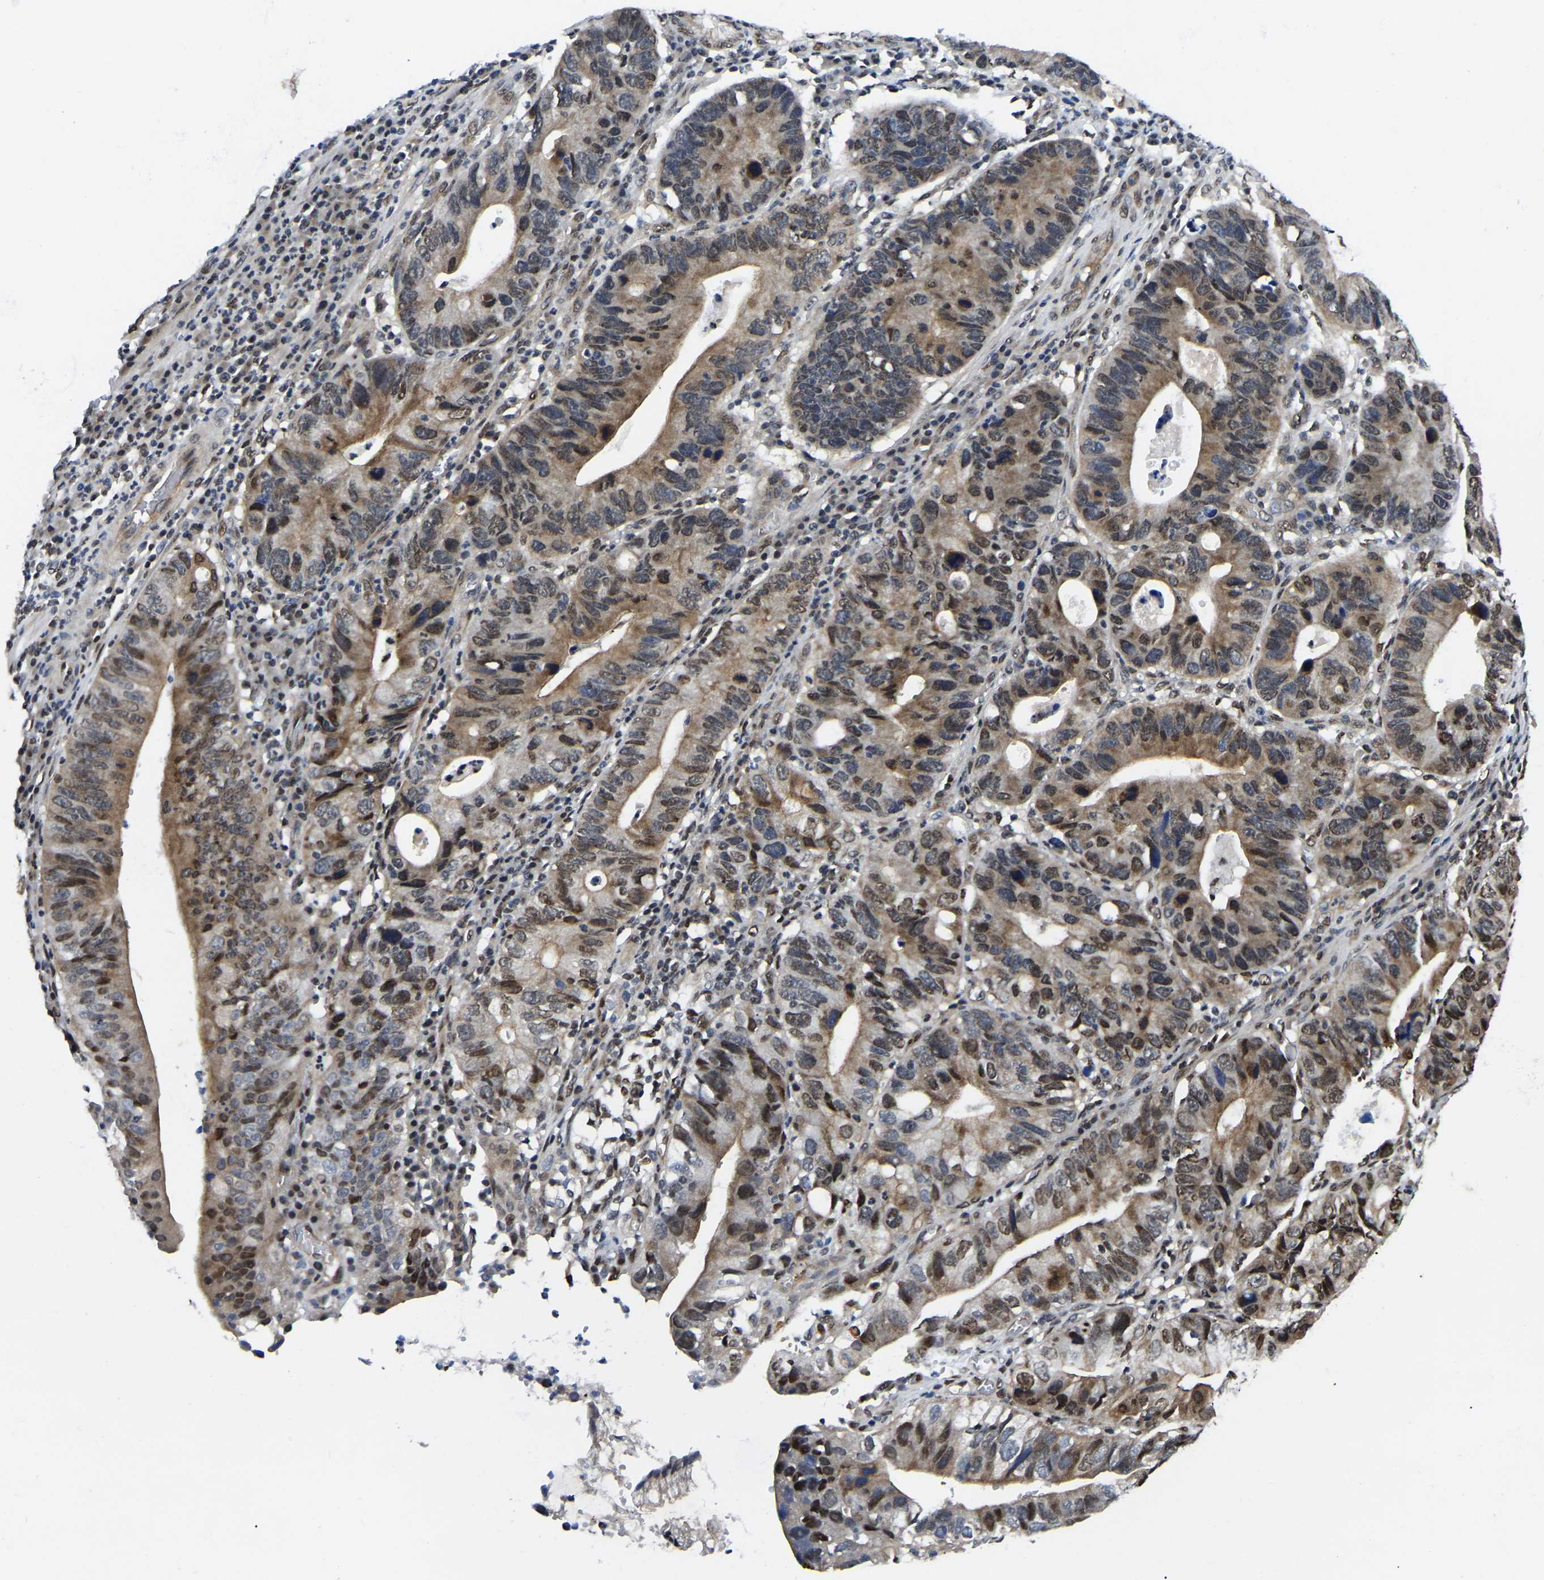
{"staining": {"intensity": "moderate", "quantity": ">75%", "location": "cytoplasmic/membranous,nuclear"}, "tissue": "stomach cancer", "cell_type": "Tumor cells", "image_type": "cancer", "snomed": [{"axis": "morphology", "description": "Adenocarcinoma, NOS"}, {"axis": "topography", "description": "Stomach"}], "caption": "A photomicrograph of stomach cancer (adenocarcinoma) stained for a protein displays moderate cytoplasmic/membranous and nuclear brown staining in tumor cells.", "gene": "TRIM35", "patient": {"sex": "male", "age": 59}}